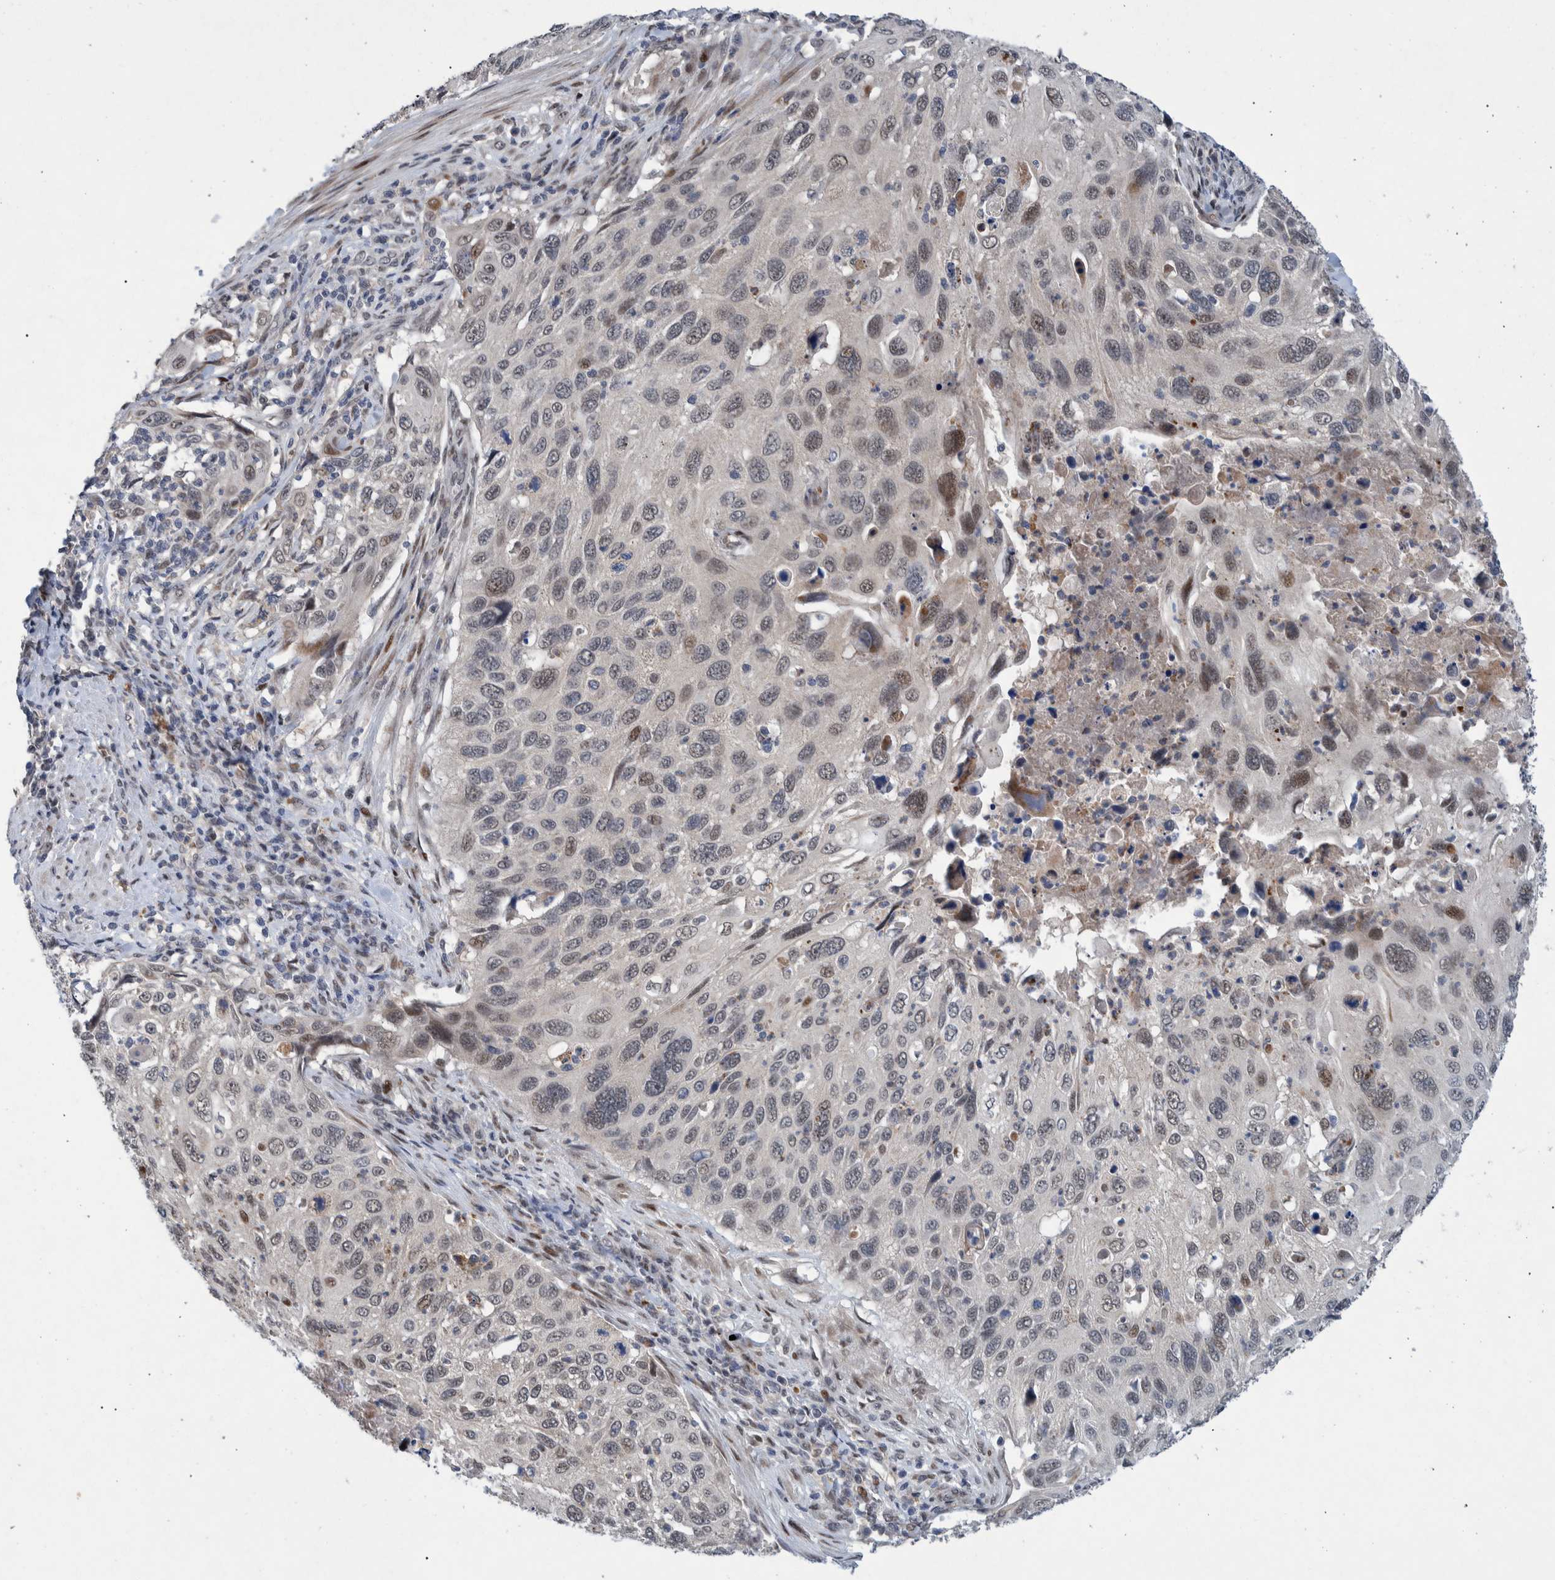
{"staining": {"intensity": "moderate", "quantity": "<25%", "location": "nuclear"}, "tissue": "cervical cancer", "cell_type": "Tumor cells", "image_type": "cancer", "snomed": [{"axis": "morphology", "description": "Squamous cell carcinoma, NOS"}, {"axis": "topography", "description": "Cervix"}], "caption": "Immunohistochemistry (IHC) (DAB) staining of cervical cancer demonstrates moderate nuclear protein positivity in approximately <25% of tumor cells.", "gene": "ESRP1", "patient": {"sex": "female", "age": 70}}